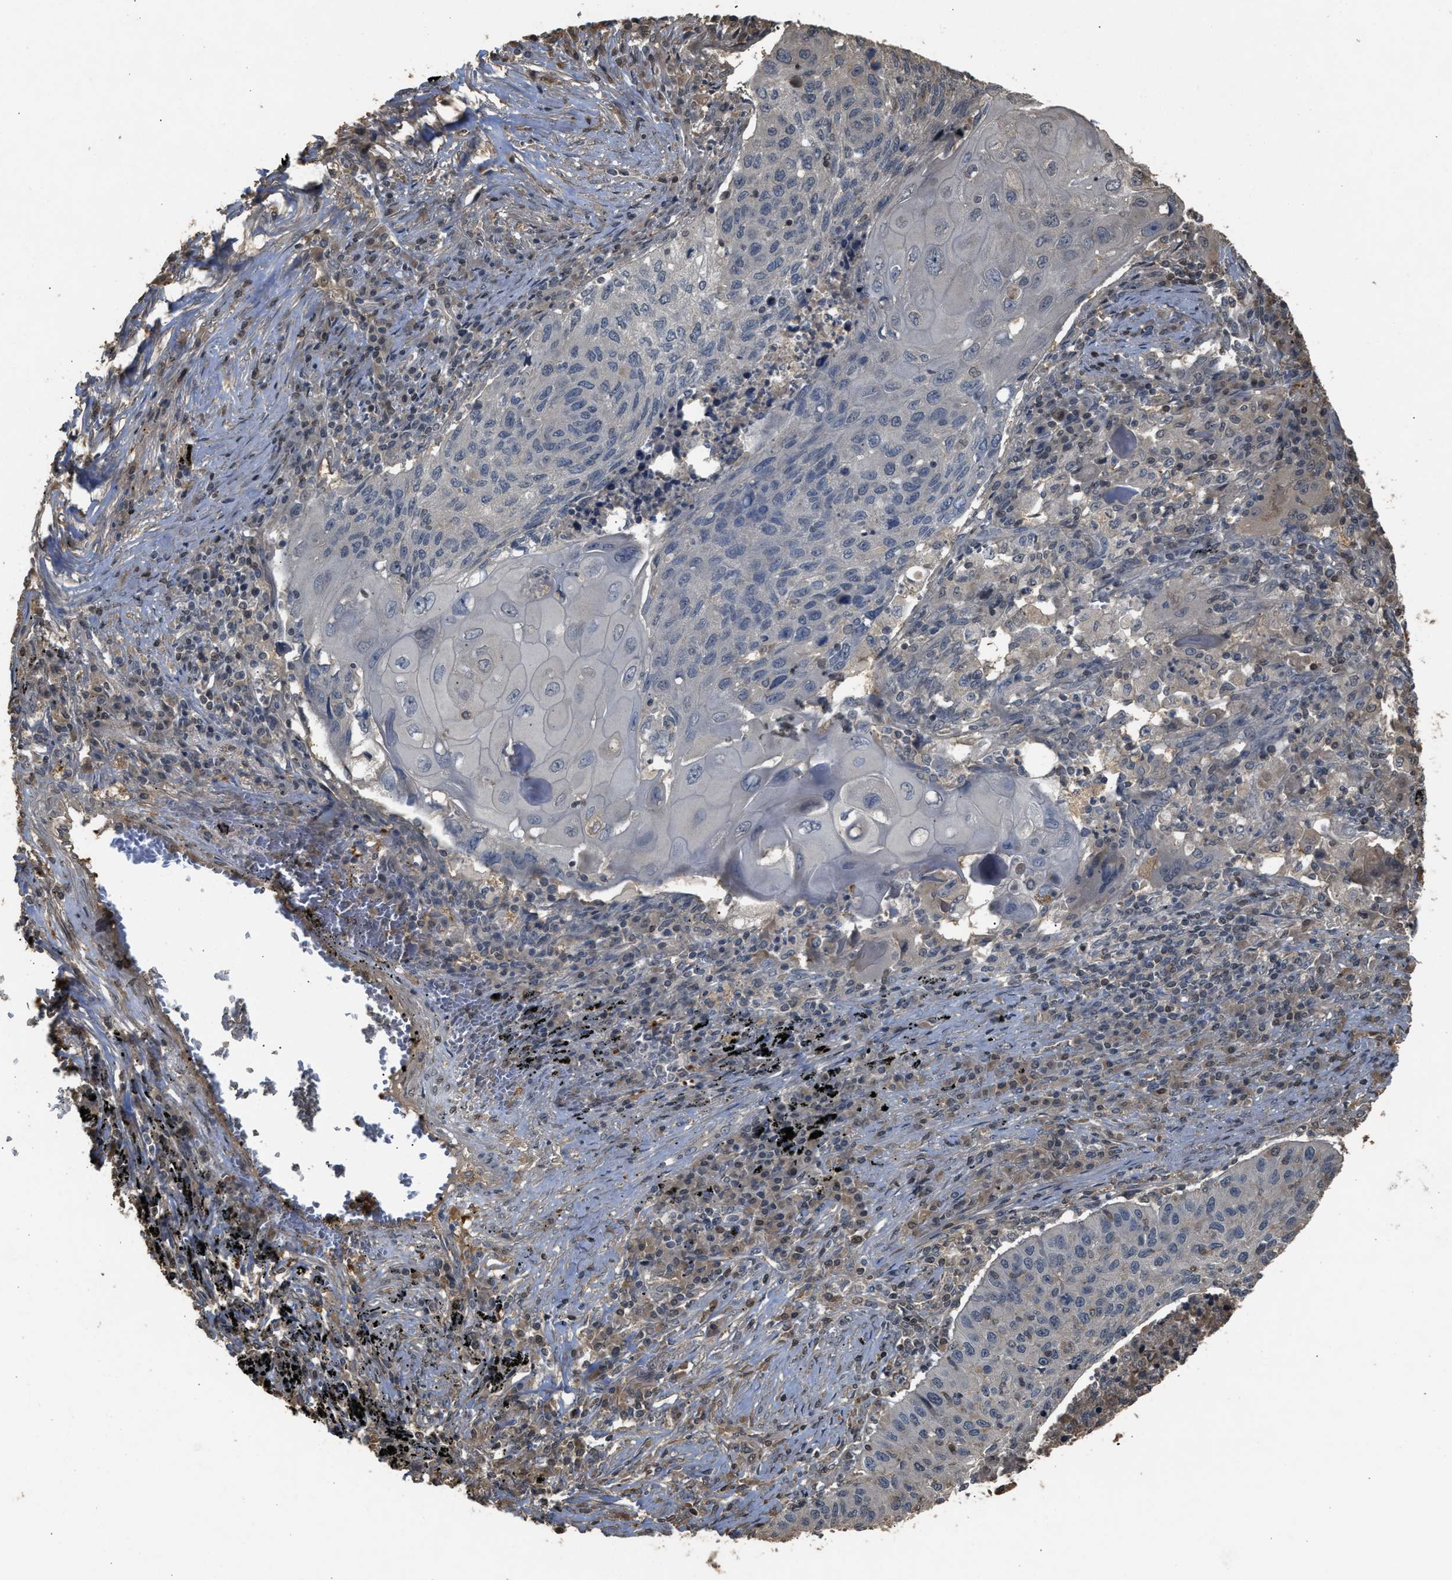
{"staining": {"intensity": "negative", "quantity": "none", "location": "none"}, "tissue": "lung cancer", "cell_type": "Tumor cells", "image_type": "cancer", "snomed": [{"axis": "morphology", "description": "Squamous cell carcinoma, NOS"}, {"axis": "topography", "description": "Lung"}], "caption": "Immunohistochemical staining of lung cancer demonstrates no significant staining in tumor cells.", "gene": "ARHGDIA", "patient": {"sex": "female", "age": 63}}